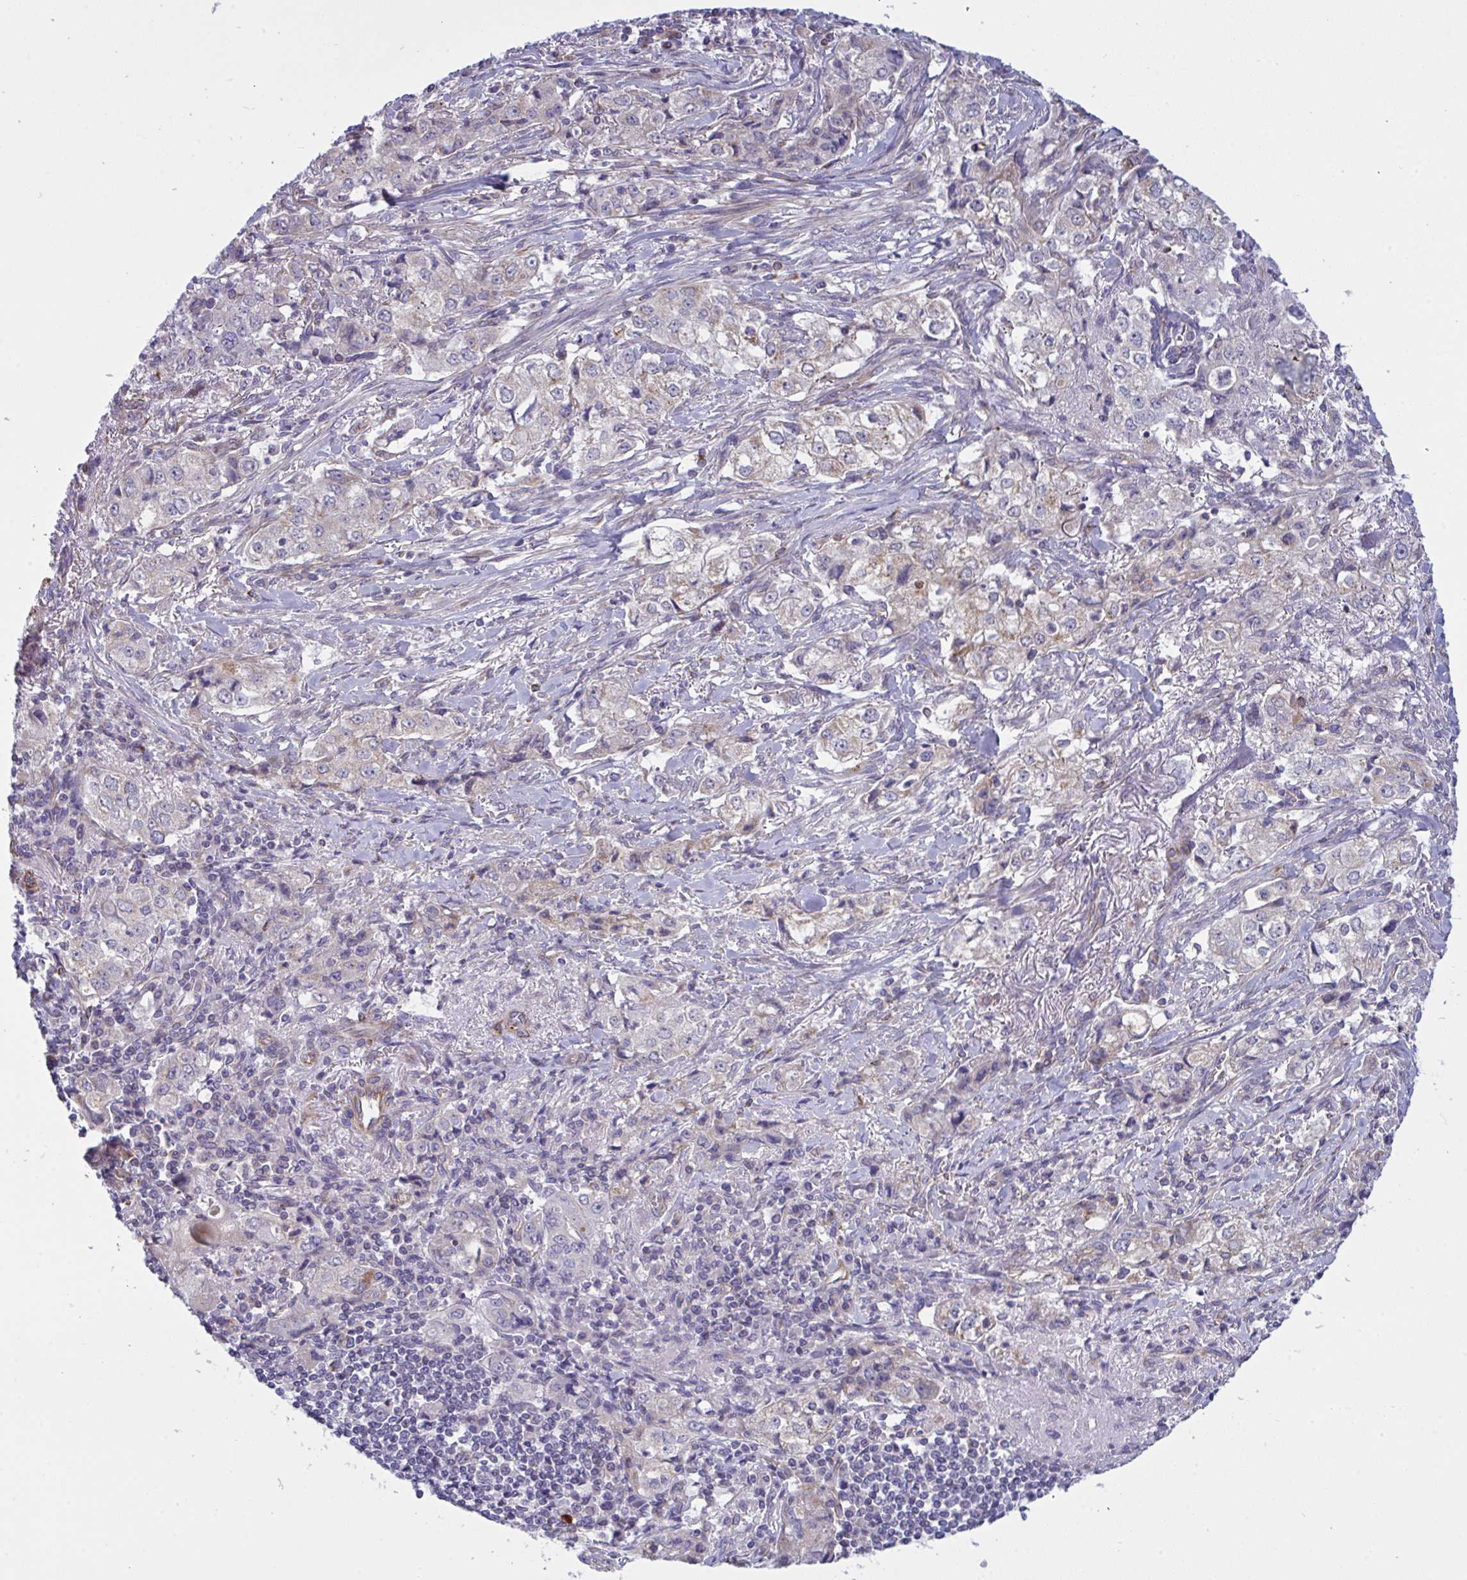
{"staining": {"intensity": "weak", "quantity": "<25%", "location": "cytoplasmic/membranous"}, "tissue": "stomach cancer", "cell_type": "Tumor cells", "image_type": "cancer", "snomed": [{"axis": "morphology", "description": "Adenocarcinoma, NOS"}, {"axis": "topography", "description": "Stomach, upper"}], "caption": "The image shows no staining of tumor cells in stomach adenocarcinoma.", "gene": "DCBLD1", "patient": {"sex": "male", "age": 75}}